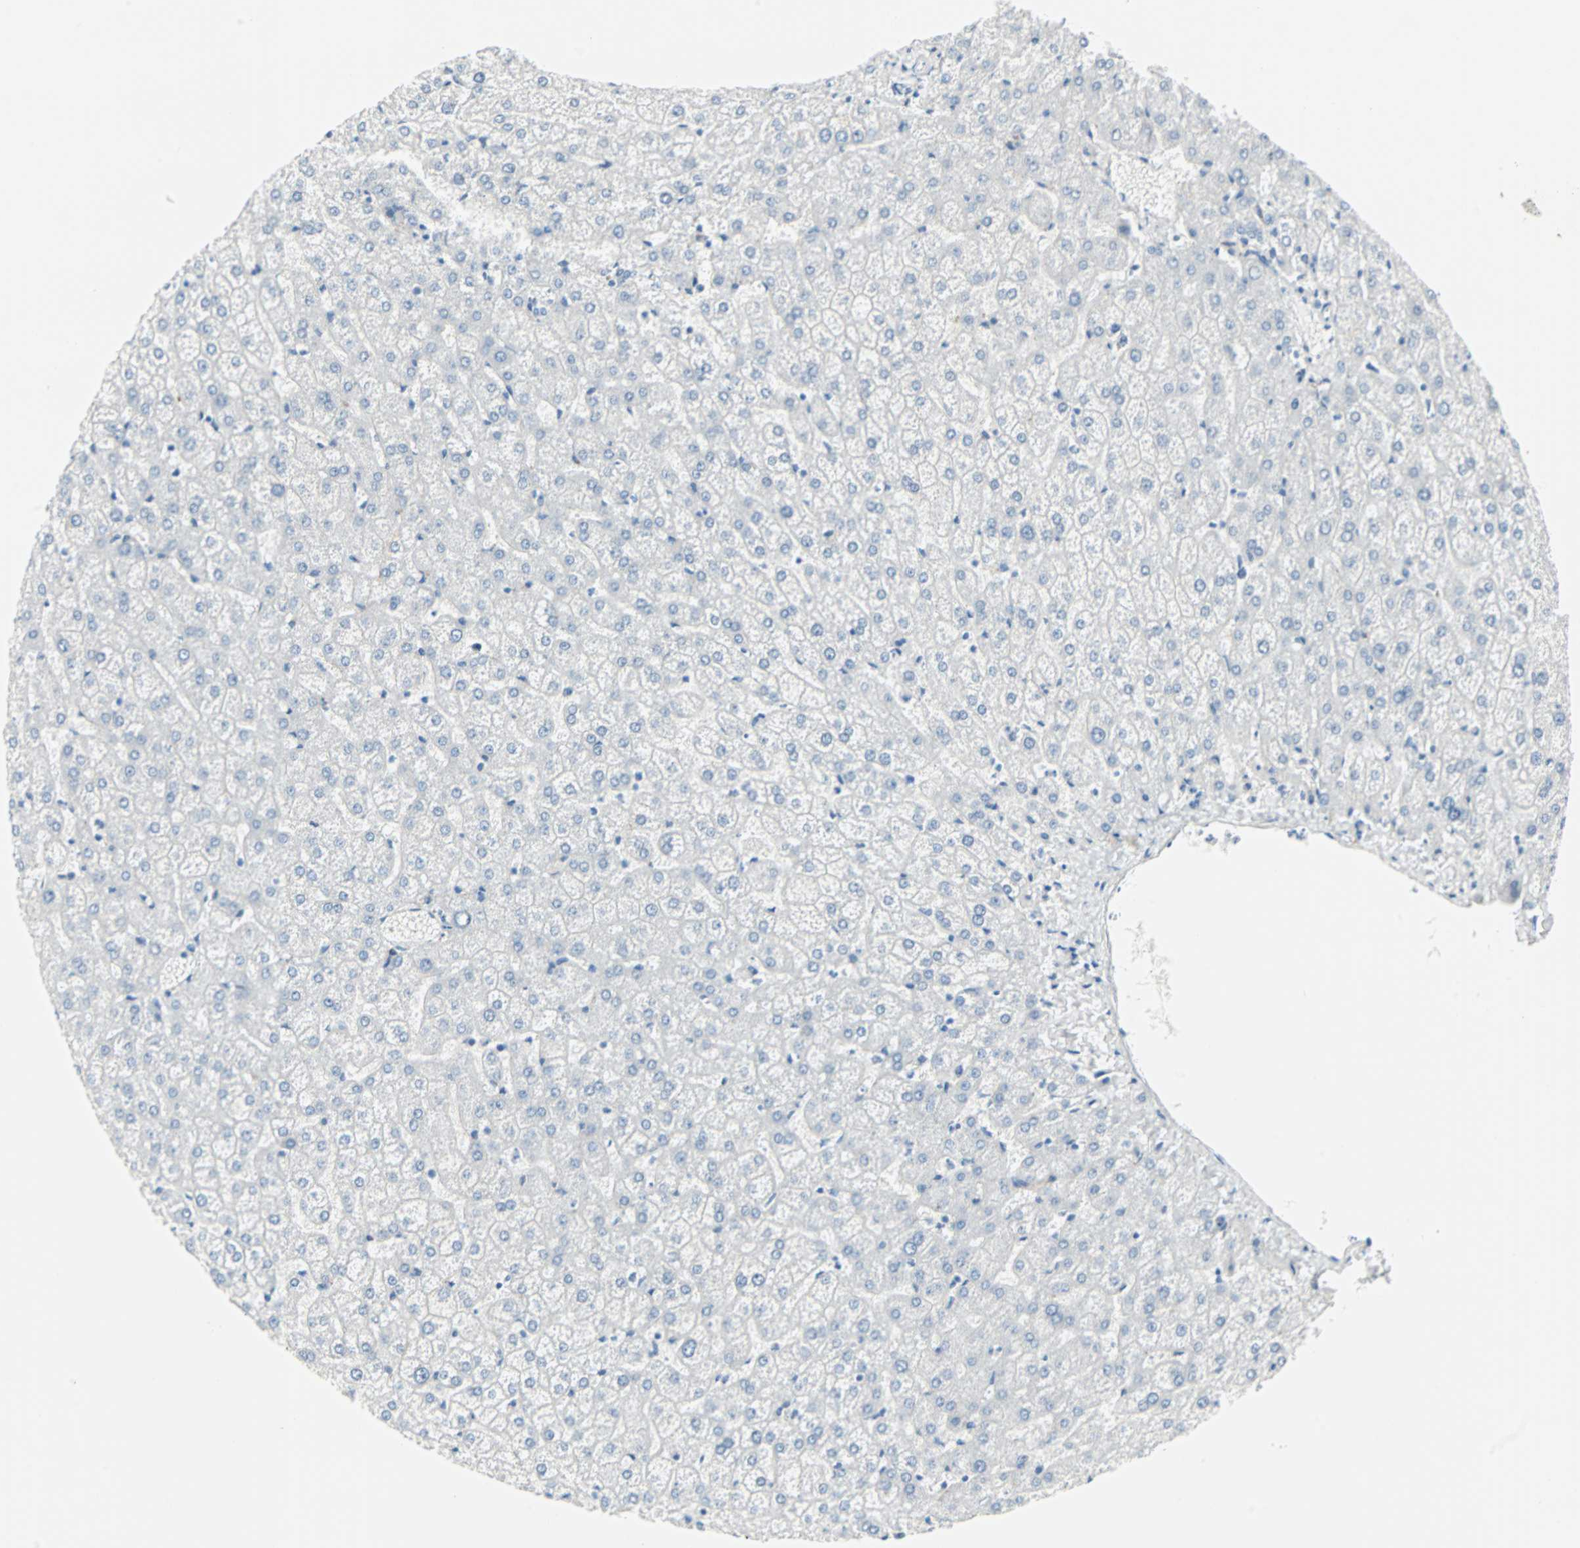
{"staining": {"intensity": "negative", "quantity": "none", "location": "none"}, "tissue": "liver", "cell_type": "Cholangiocytes", "image_type": "normal", "snomed": [{"axis": "morphology", "description": "Normal tissue, NOS"}, {"axis": "topography", "description": "Liver"}], "caption": "The image displays no staining of cholangiocytes in benign liver. The staining was performed using DAB to visualize the protein expression in brown, while the nuclei were stained in blue with hematoxylin (Magnification: 20x).", "gene": "STX1A", "patient": {"sex": "female", "age": 32}}